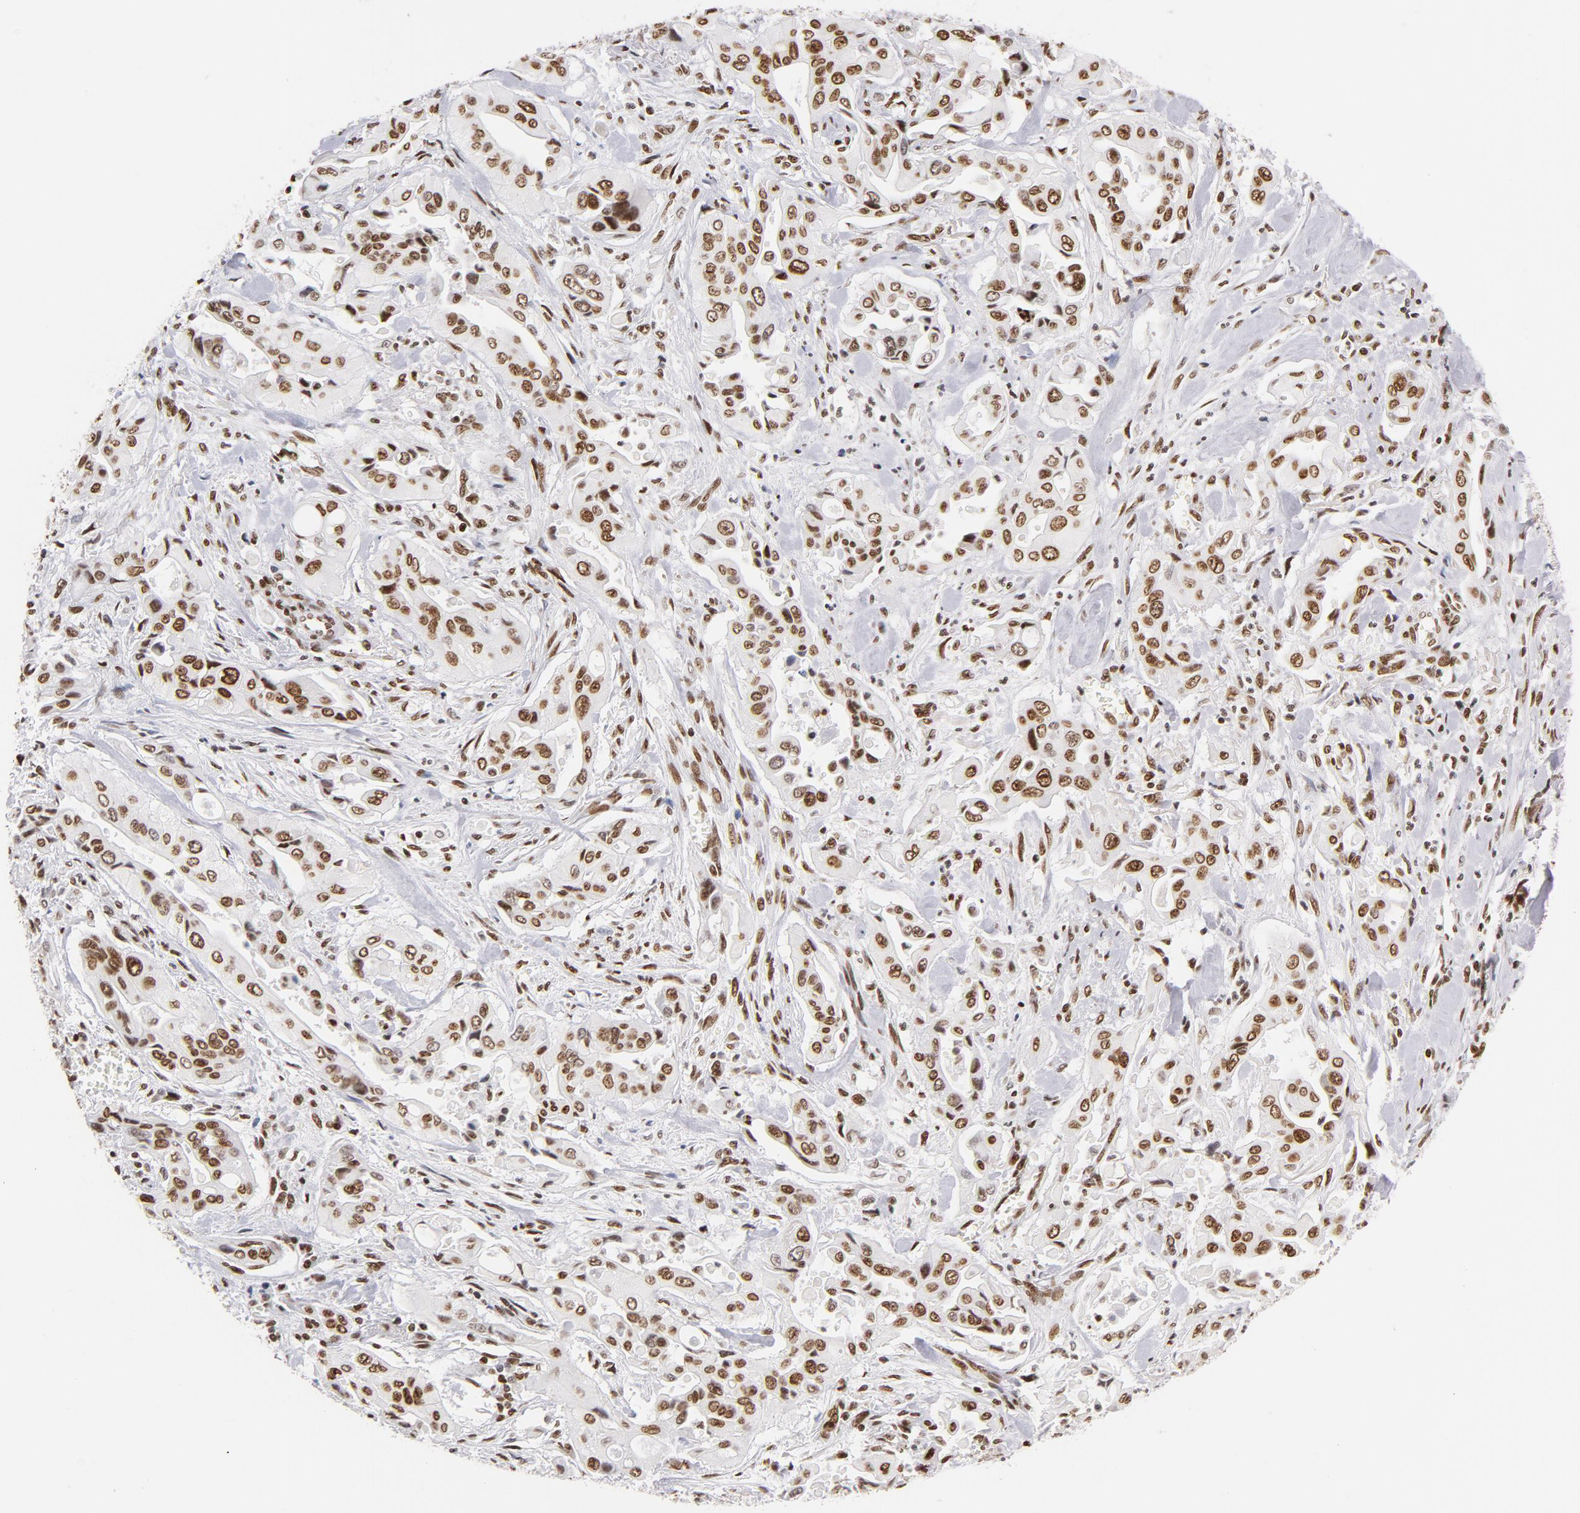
{"staining": {"intensity": "moderate", "quantity": ">75%", "location": "cytoplasmic/membranous,nuclear"}, "tissue": "pancreatic cancer", "cell_type": "Tumor cells", "image_type": "cancer", "snomed": [{"axis": "morphology", "description": "Adenocarcinoma, NOS"}, {"axis": "topography", "description": "Pancreas"}], "caption": "Immunohistochemical staining of human pancreatic cancer (adenocarcinoma) exhibits moderate cytoplasmic/membranous and nuclear protein expression in approximately >75% of tumor cells.", "gene": "TOP2B", "patient": {"sex": "male", "age": 77}}